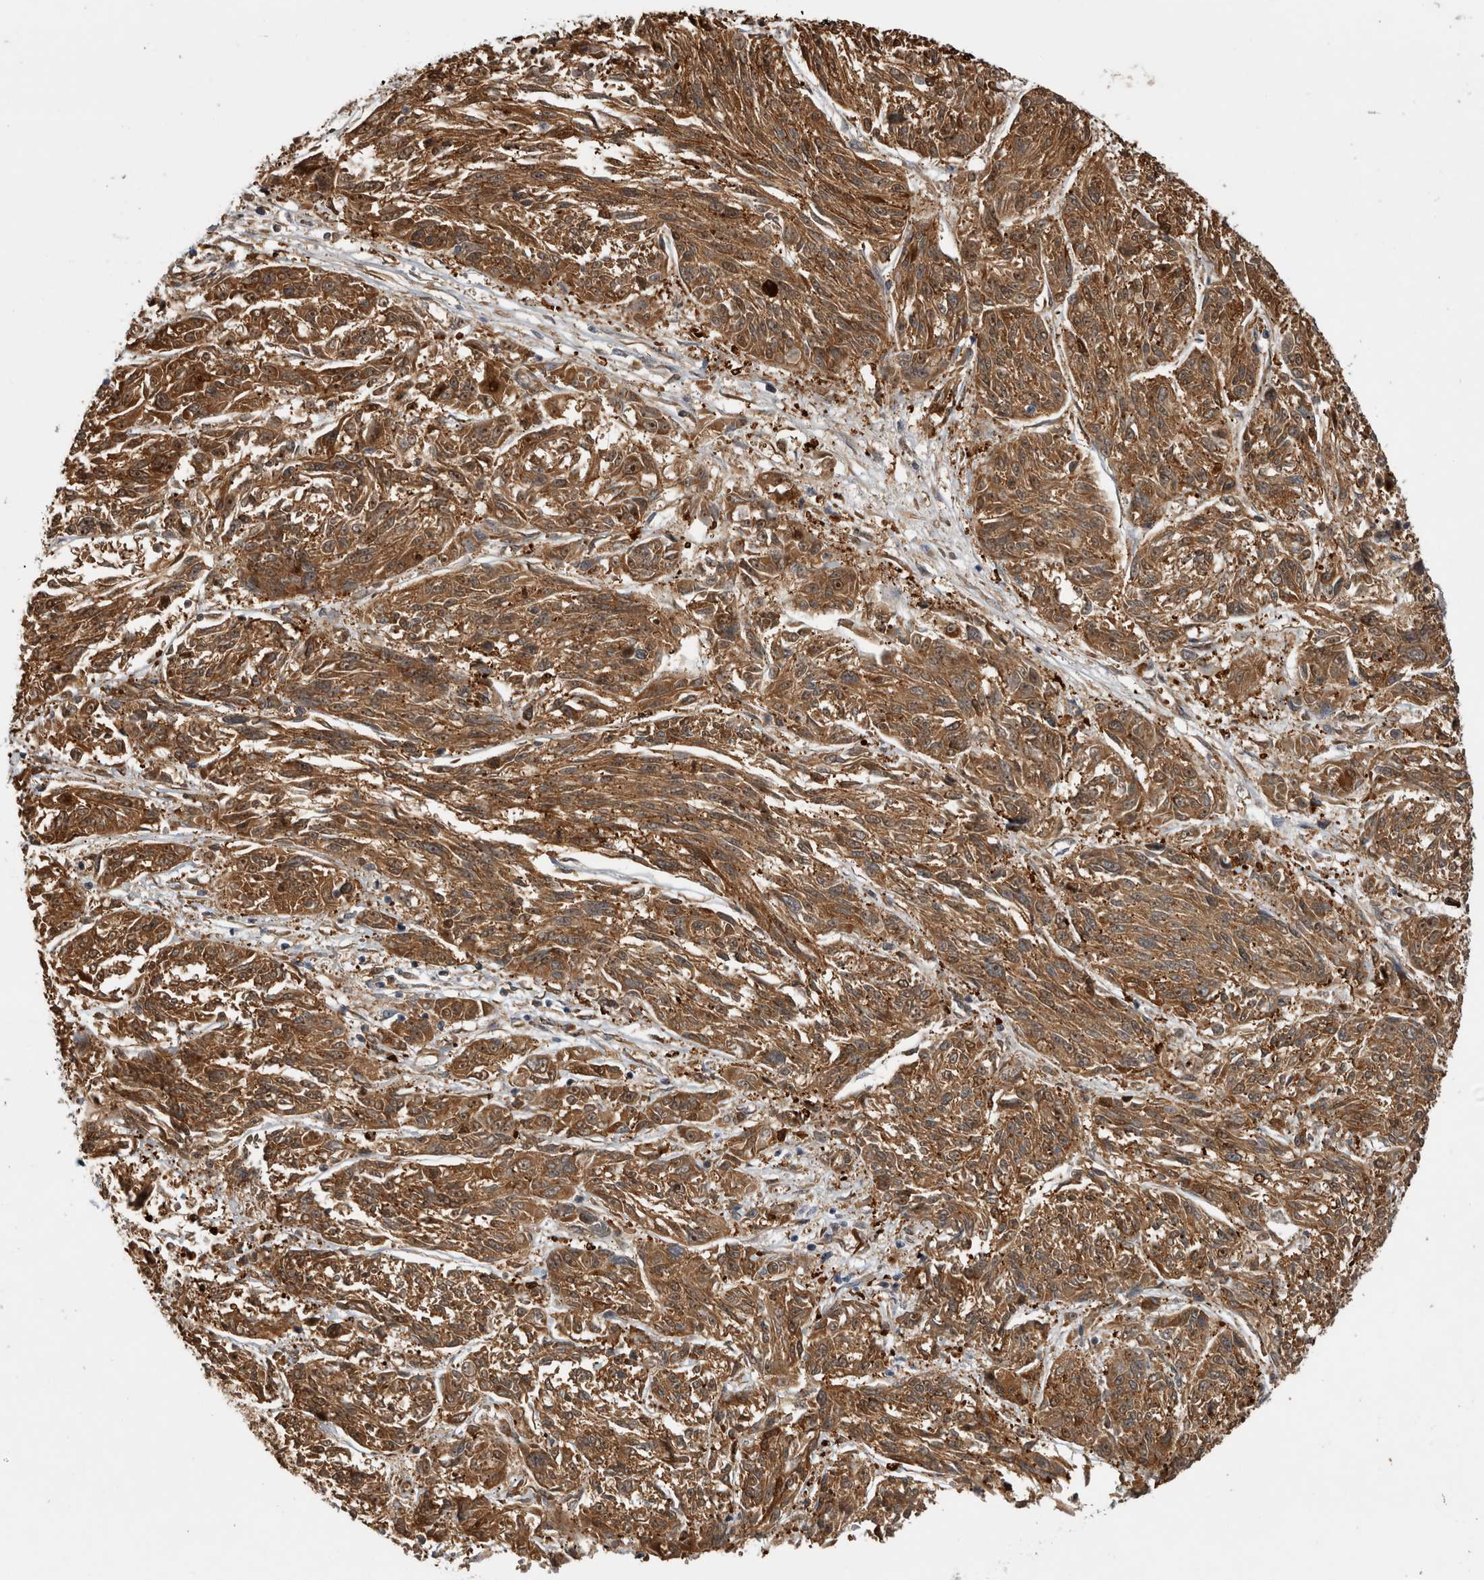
{"staining": {"intensity": "strong", "quantity": ">75%", "location": "cytoplasmic/membranous"}, "tissue": "melanoma", "cell_type": "Tumor cells", "image_type": "cancer", "snomed": [{"axis": "morphology", "description": "Malignant melanoma, NOS"}, {"axis": "topography", "description": "Skin"}], "caption": "Immunohistochemistry (IHC) (DAB (3,3'-diaminobenzidine)) staining of melanoma displays strong cytoplasmic/membranous protein staining in about >75% of tumor cells.", "gene": "TRMT61B", "patient": {"sex": "male", "age": 53}}